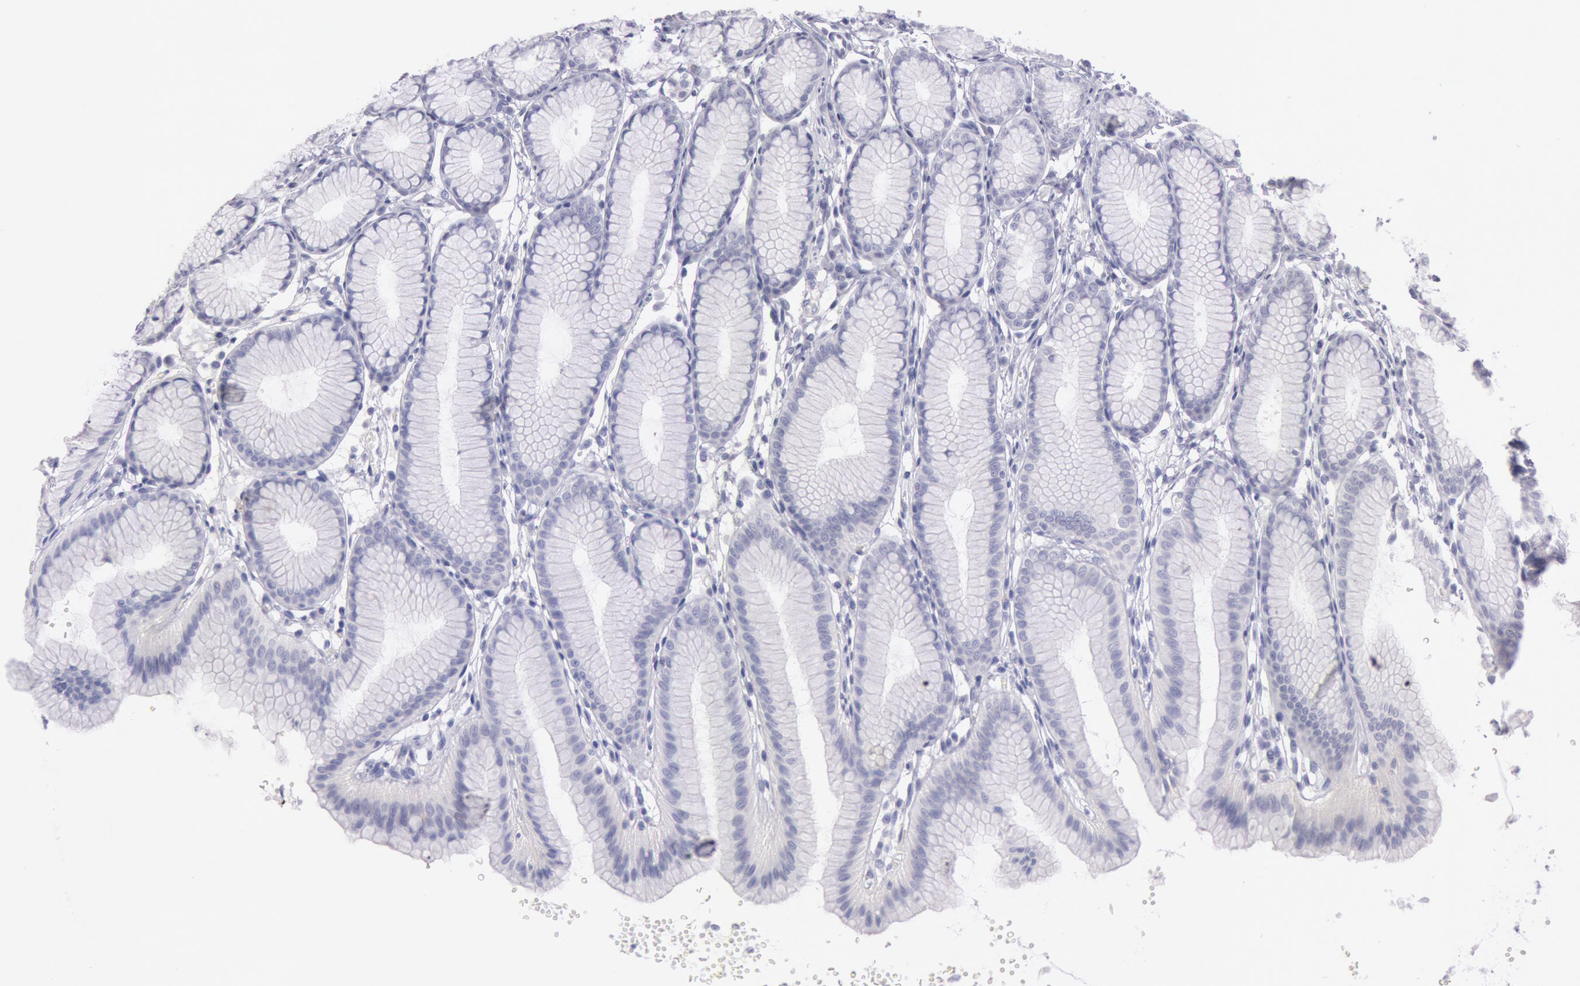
{"staining": {"intensity": "weak", "quantity": "<25%", "location": "cytoplasmic/membranous"}, "tissue": "stomach", "cell_type": "Glandular cells", "image_type": "normal", "snomed": [{"axis": "morphology", "description": "Normal tissue, NOS"}, {"axis": "topography", "description": "Stomach"}], "caption": "High power microscopy micrograph of an IHC photomicrograph of unremarkable stomach, revealing no significant expression in glandular cells. (Immunohistochemistry (ihc), brightfield microscopy, high magnification).", "gene": "EGFR", "patient": {"sex": "male", "age": 42}}